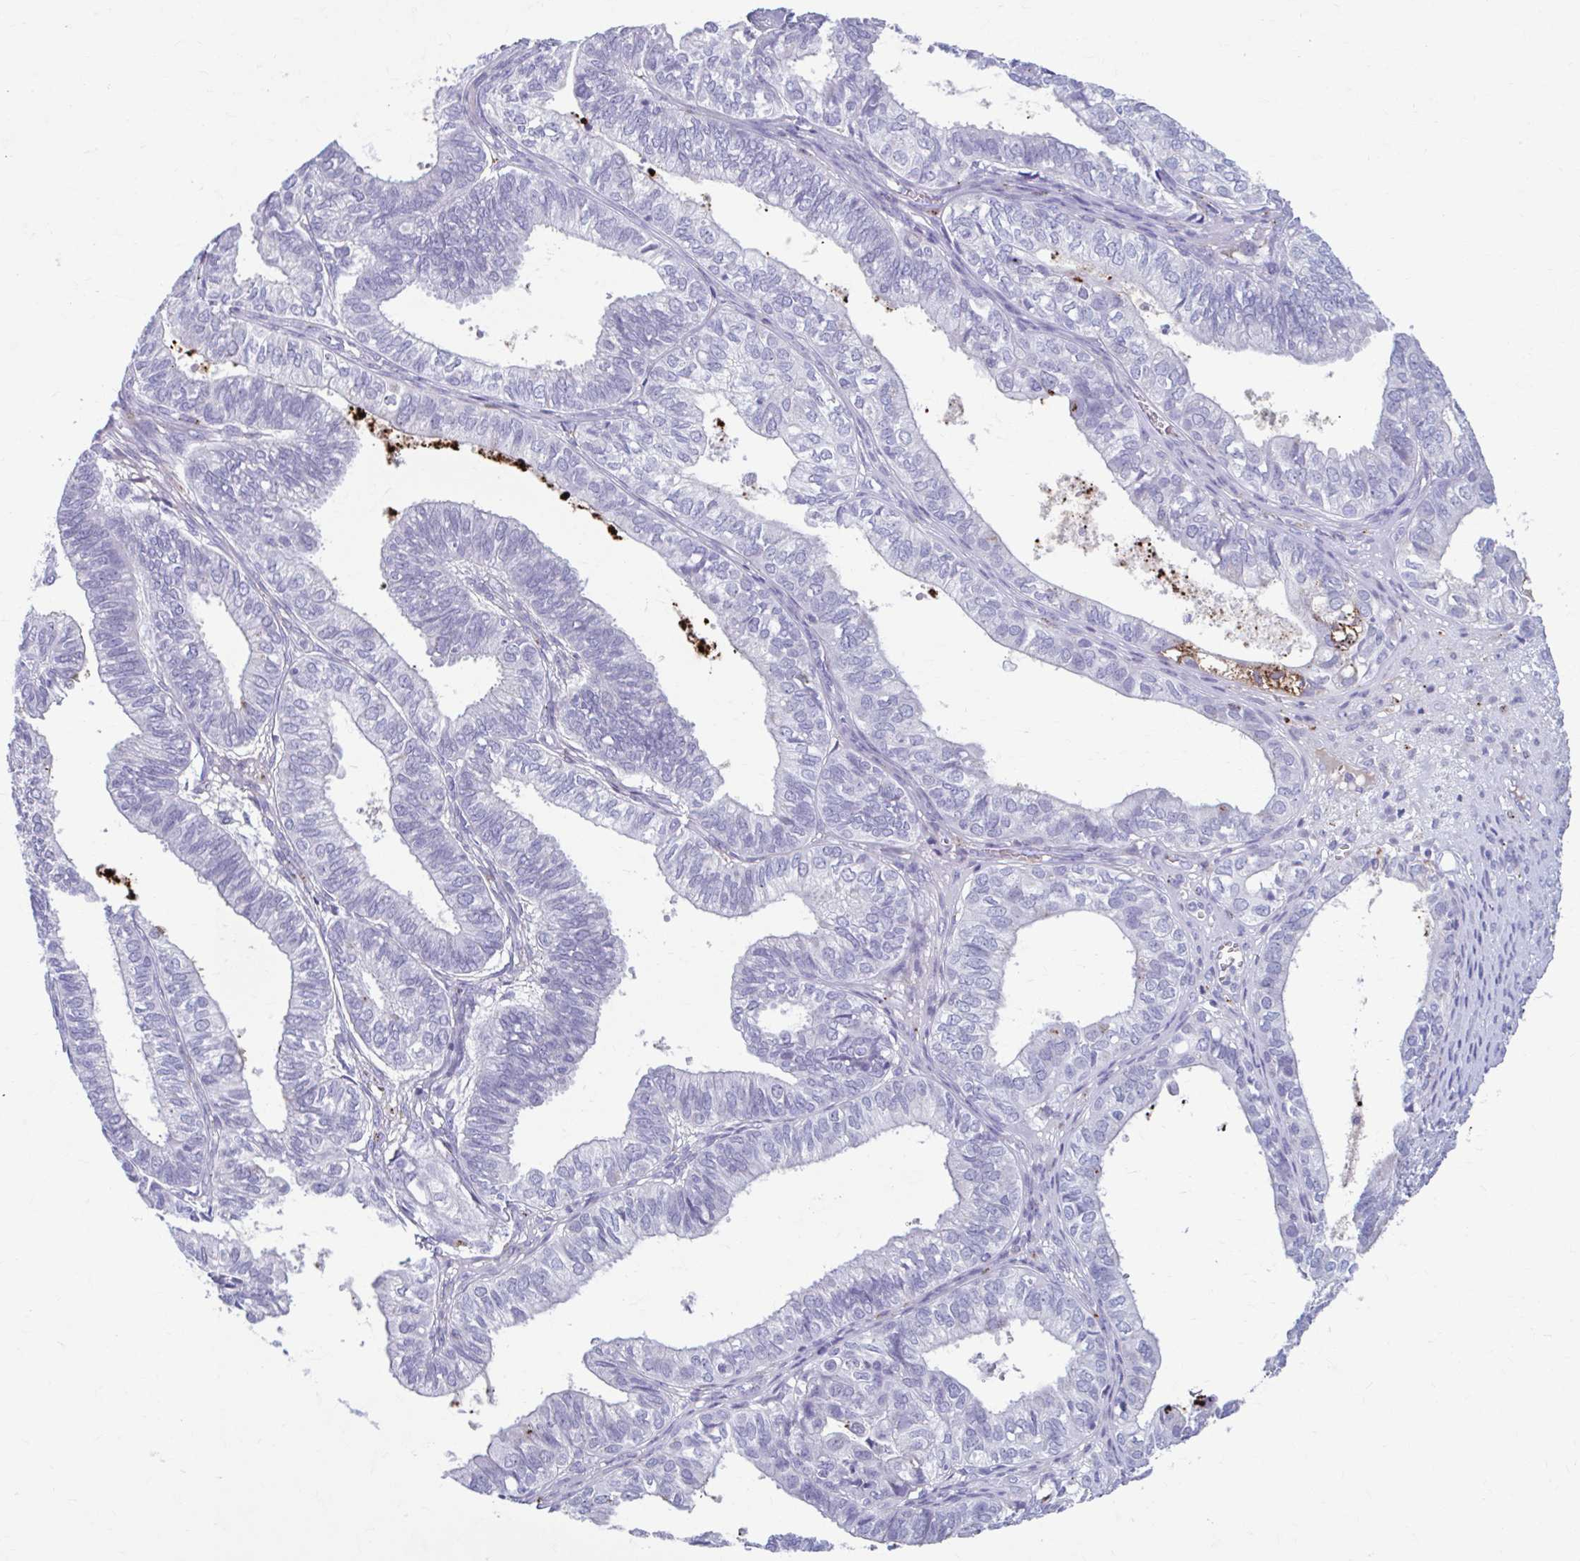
{"staining": {"intensity": "negative", "quantity": "none", "location": "none"}, "tissue": "ovarian cancer", "cell_type": "Tumor cells", "image_type": "cancer", "snomed": [{"axis": "morphology", "description": "Carcinoma, endometroid"}, {"axis": "topography", "description": "Ovary"}], "caption": "DAB (3,3'-diaminobenzidine) immunohistochemical staining of ovarian endometroid carcinoma reveals no significant positivity in tumor cells.", "gene": "C12orf71", "patient": {"sex": "female", "age": 64}}